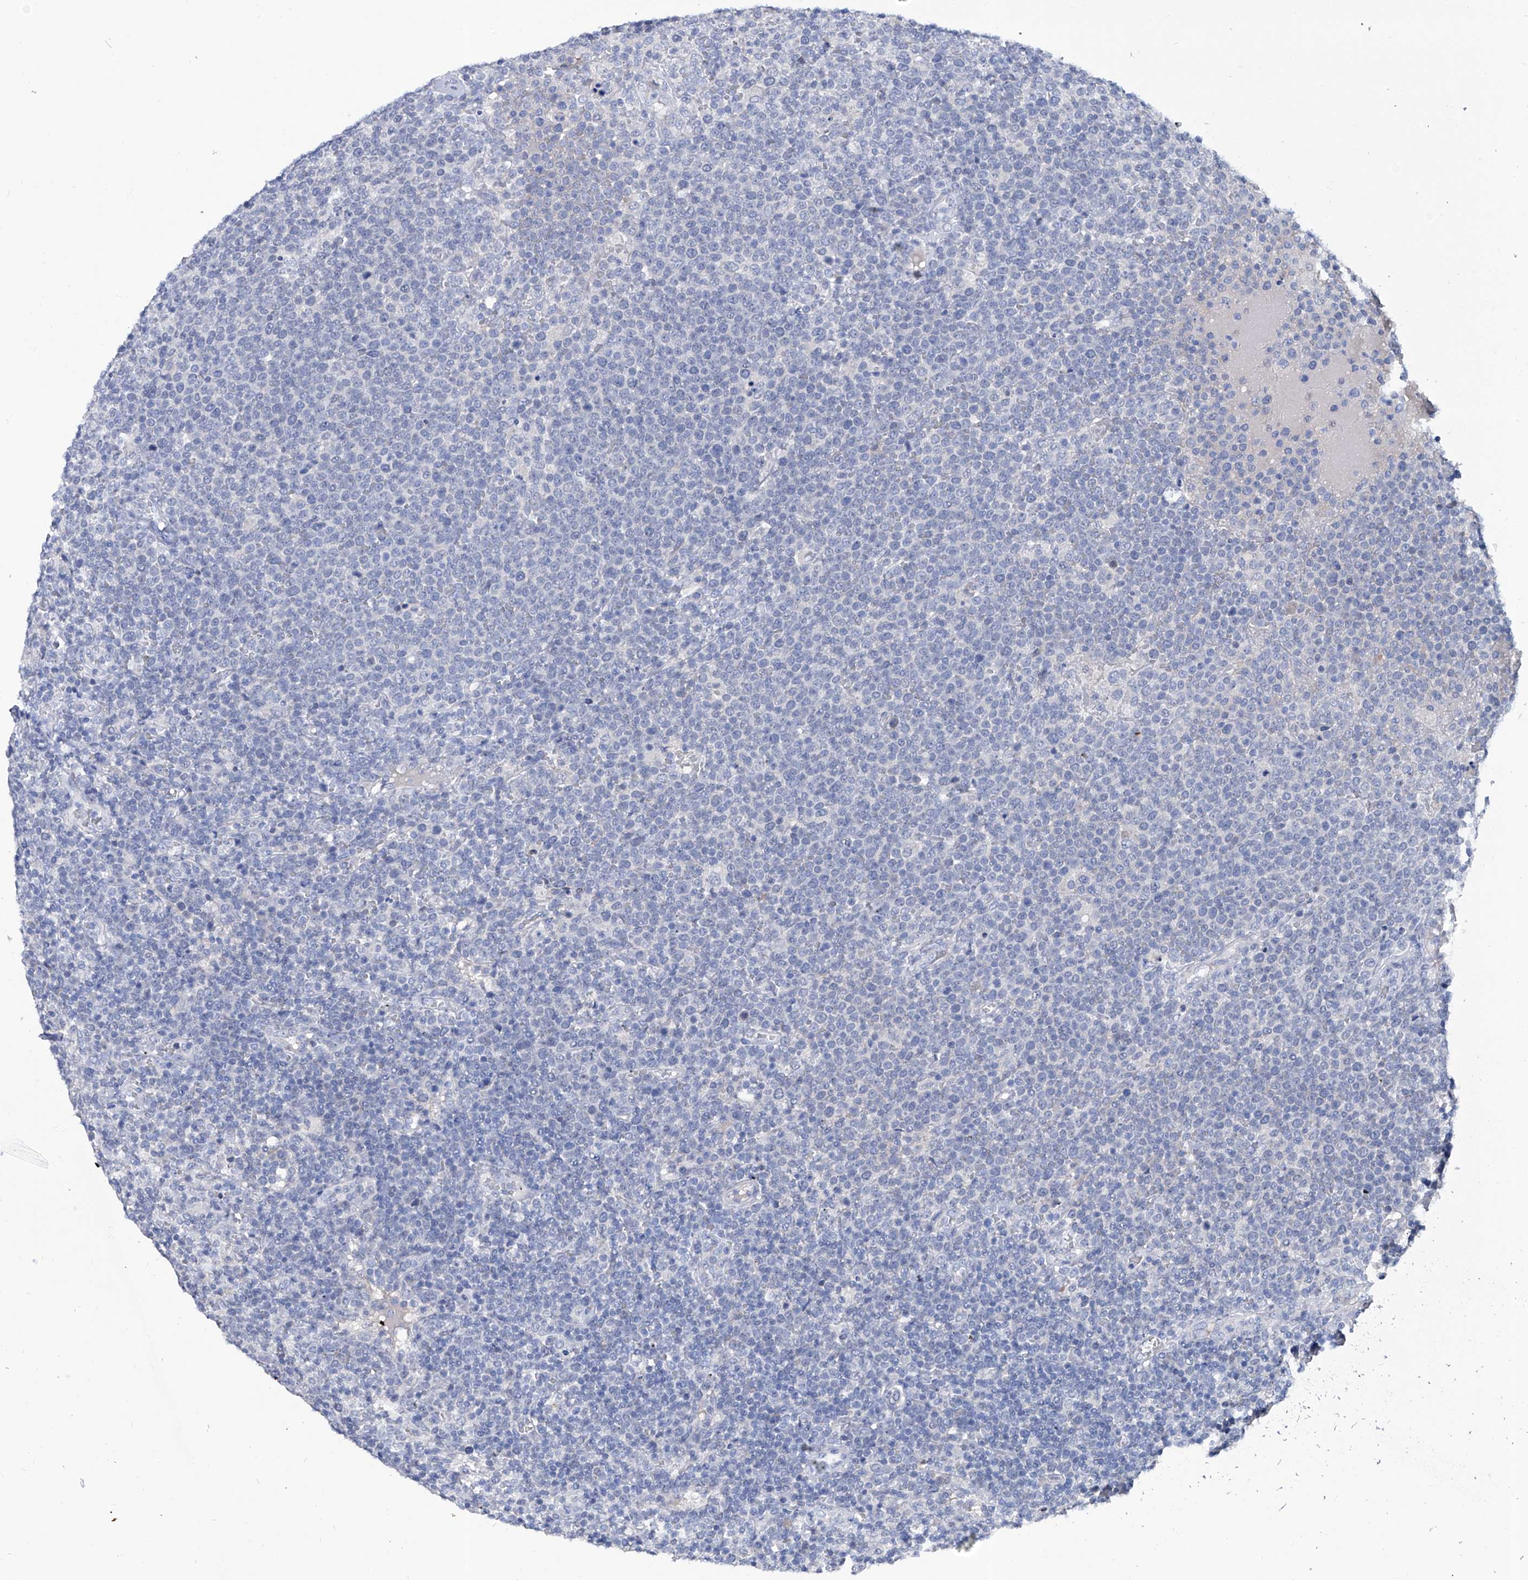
{"staining": {"intensity": "negative", "quantity": "none", "location": "none"}, "tissue": "lymphoma", "cell_type": "Tumor cells", "image_type": "cancer", "snomed": [{"axis": "morphology", "description": "Malignant lymphoma, non-Hodgkin's type, High grade"}, {"axis": "topography", "description": "Lymph node"}], "caption": "This is an immunohistochemistry histopathology image of lymphoma. There is no expression in tumor cells.", "gene": "KLHL17", "patient": {"sex": "male", "age": 61}}